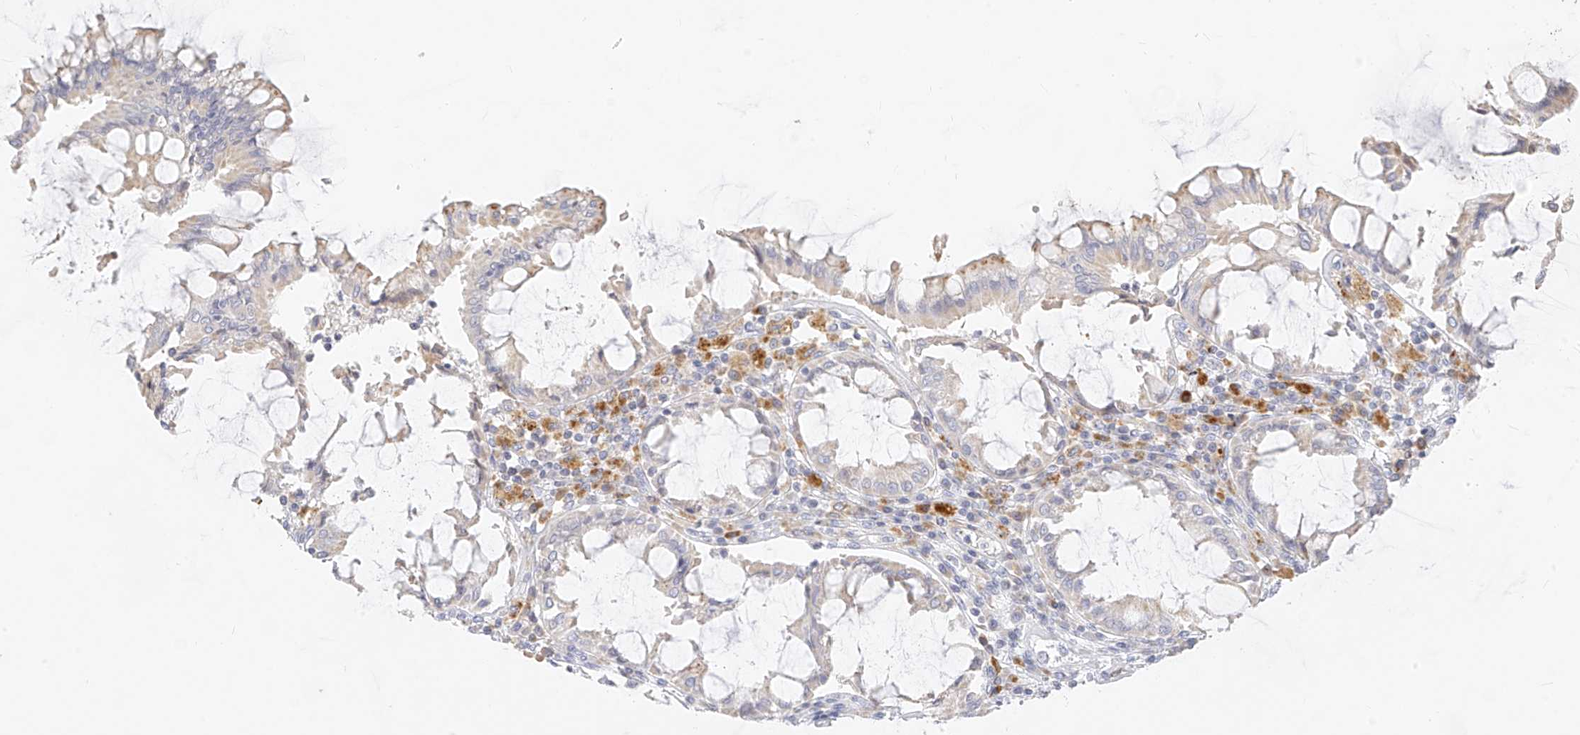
{"staining": {"intensity": "weak", "quantity": "<25%", "location": "cytoplasmic/membranous"}, "tissue": "colorectal cancer", "cell_type": "Tumor cells", "image_type": "cancer", "snomed": [{"axis": "morphology", "description": "Adenocarcinoma, NOS"}, {"axis": "topography", "description": "Rectum"}], "caption": "This photomicrograph is of adenocarcinoma (colorectal) stained with IHC to label a protein in brown with the nuclei are counter-stained blue. There is no expression in tumor cells. (DAB (3,3'-diaminobenzidine) immunohistochemistry, high magnification).", "gene": "ZNF404", "patient": {"sex": "male", "age": 84}}